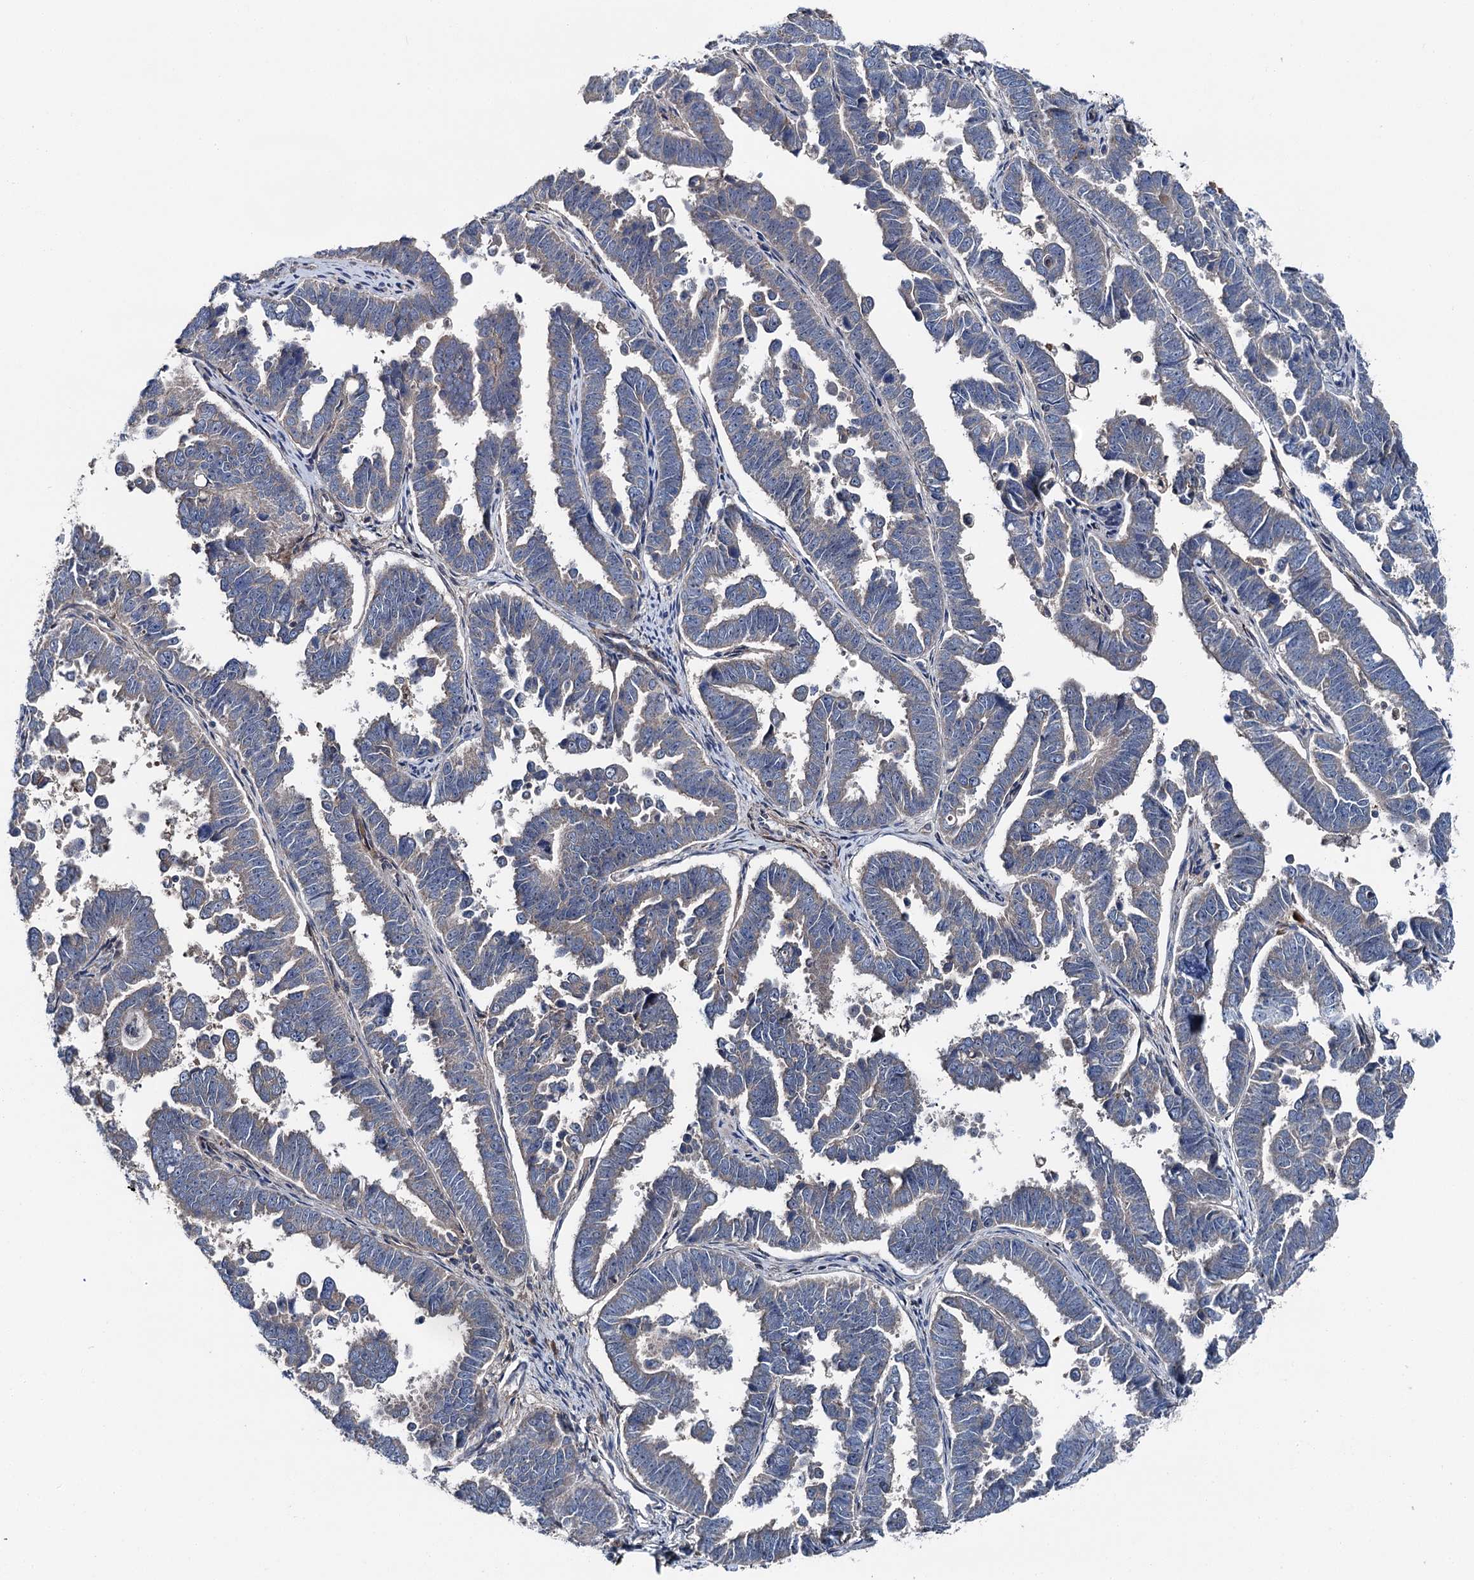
{"staining": {"intensity": "negative", "quantity": "none", "location": "none"}, "tissue": "endometrial cancer", "cell_type": "Tumor cells", "image_type": "cancer", "snomed": [{"axis": "morphology", "description": "Adenocarcinoma, NOS"}, {"axis": "topography", "description": "Endometrium"}], "caption": "Endometrial cancer (adenocarcinoma) stained for a protein using immunohistochemistry (IHC) exhibits no expression tumor cells.", "gene": "SLC22A25", "patient": {"sex": "female", "age": 75}}